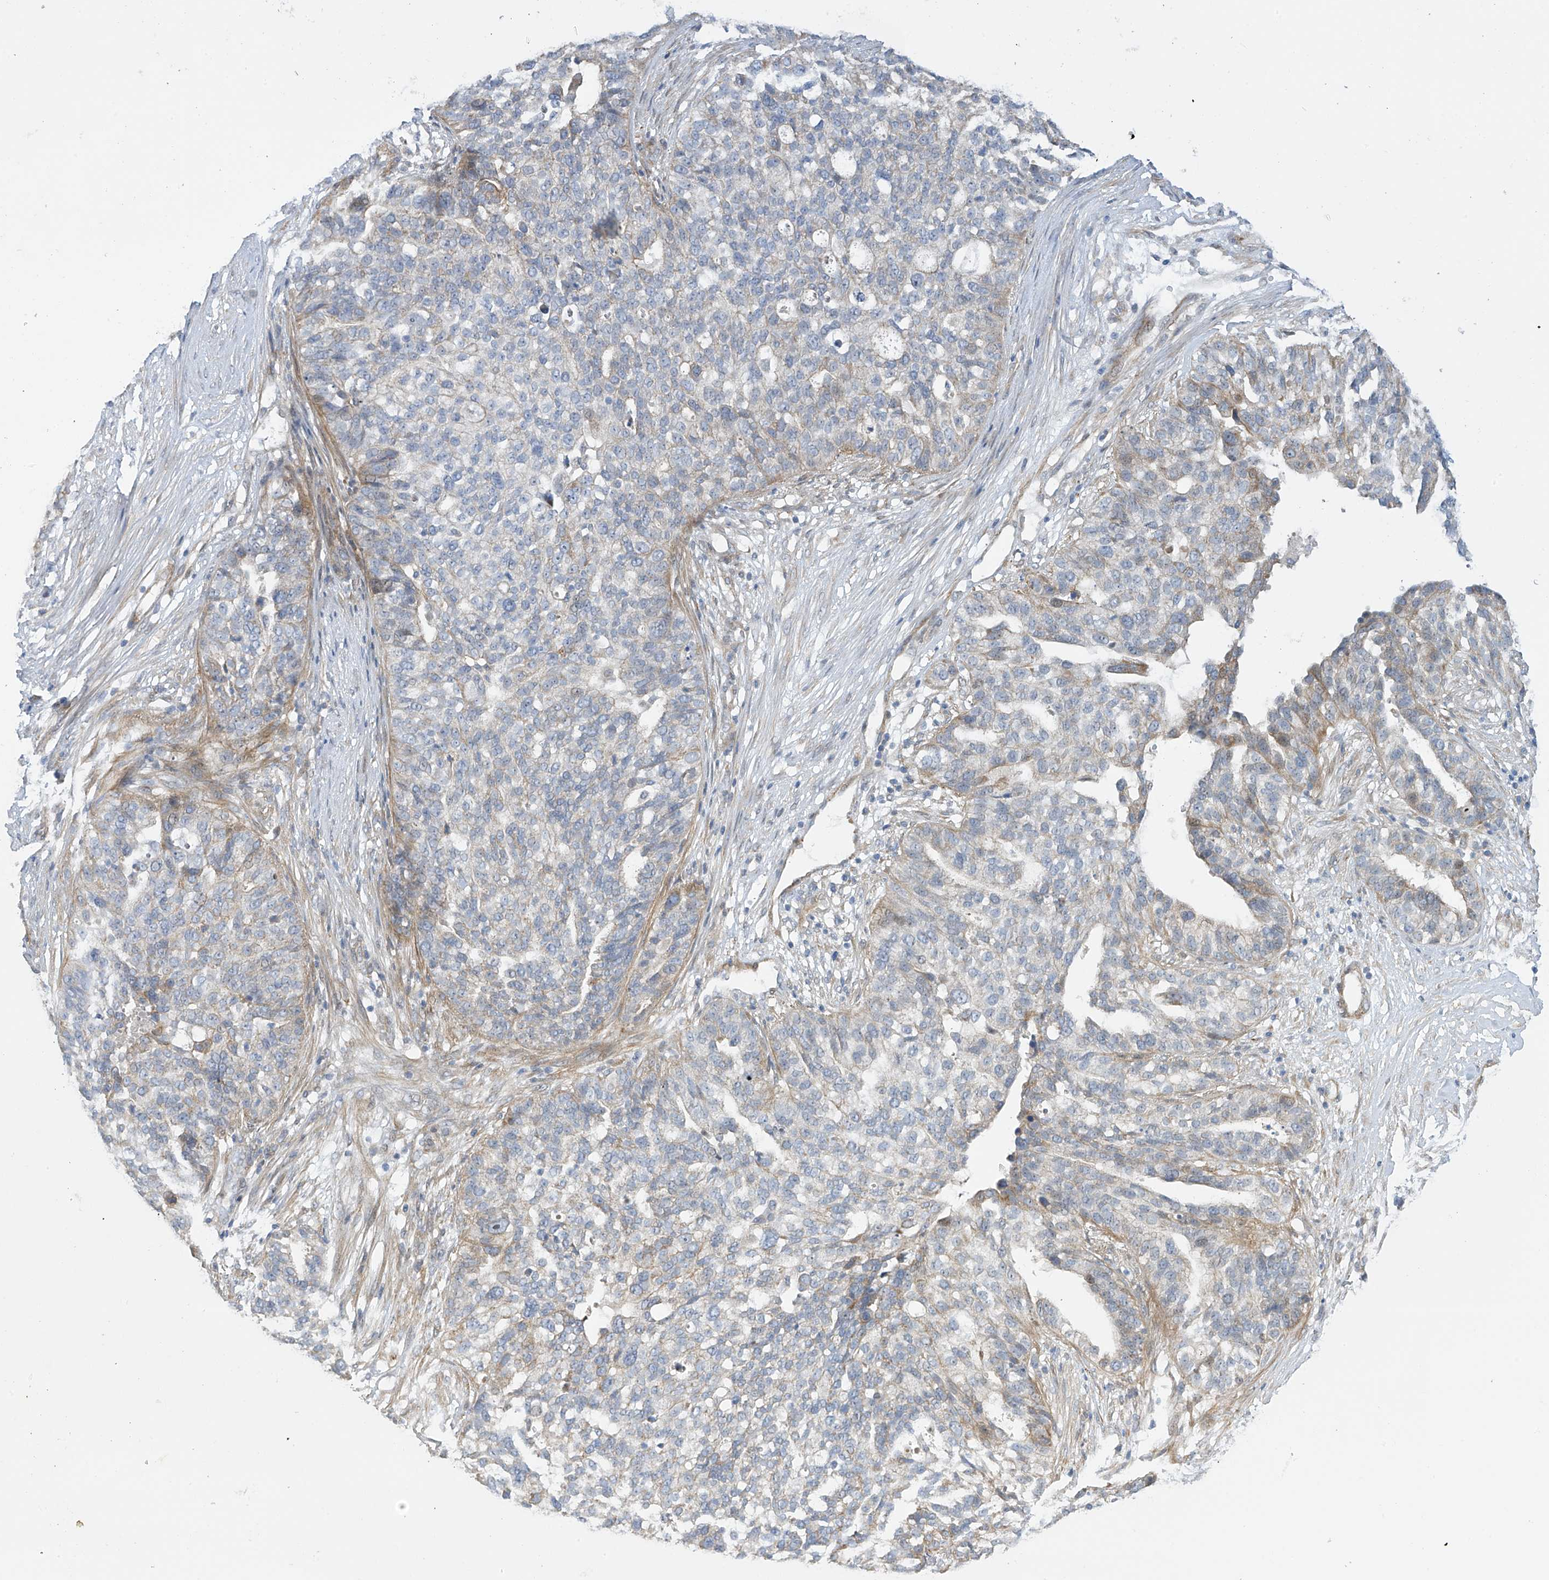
{"staining": {"intensity": "negative", "quantity": "none", "location": "none"}, "tissue": "ovarian cancer", "cell_type": "Tumor cells", "image_type": "cancer", "snomed": [{"axis": "morphology", "description": "Cystadenocarcinoma, serous, NOS"}, {"axis": "topography", "description": "Ovary"}], "caption": "Protein analysis of serous cystadenocarcinoma (ovarian) shows no significant positivity in tumor cells.", "gene": "ZNF641", "patient": {"sex": "female", "age": 59}}